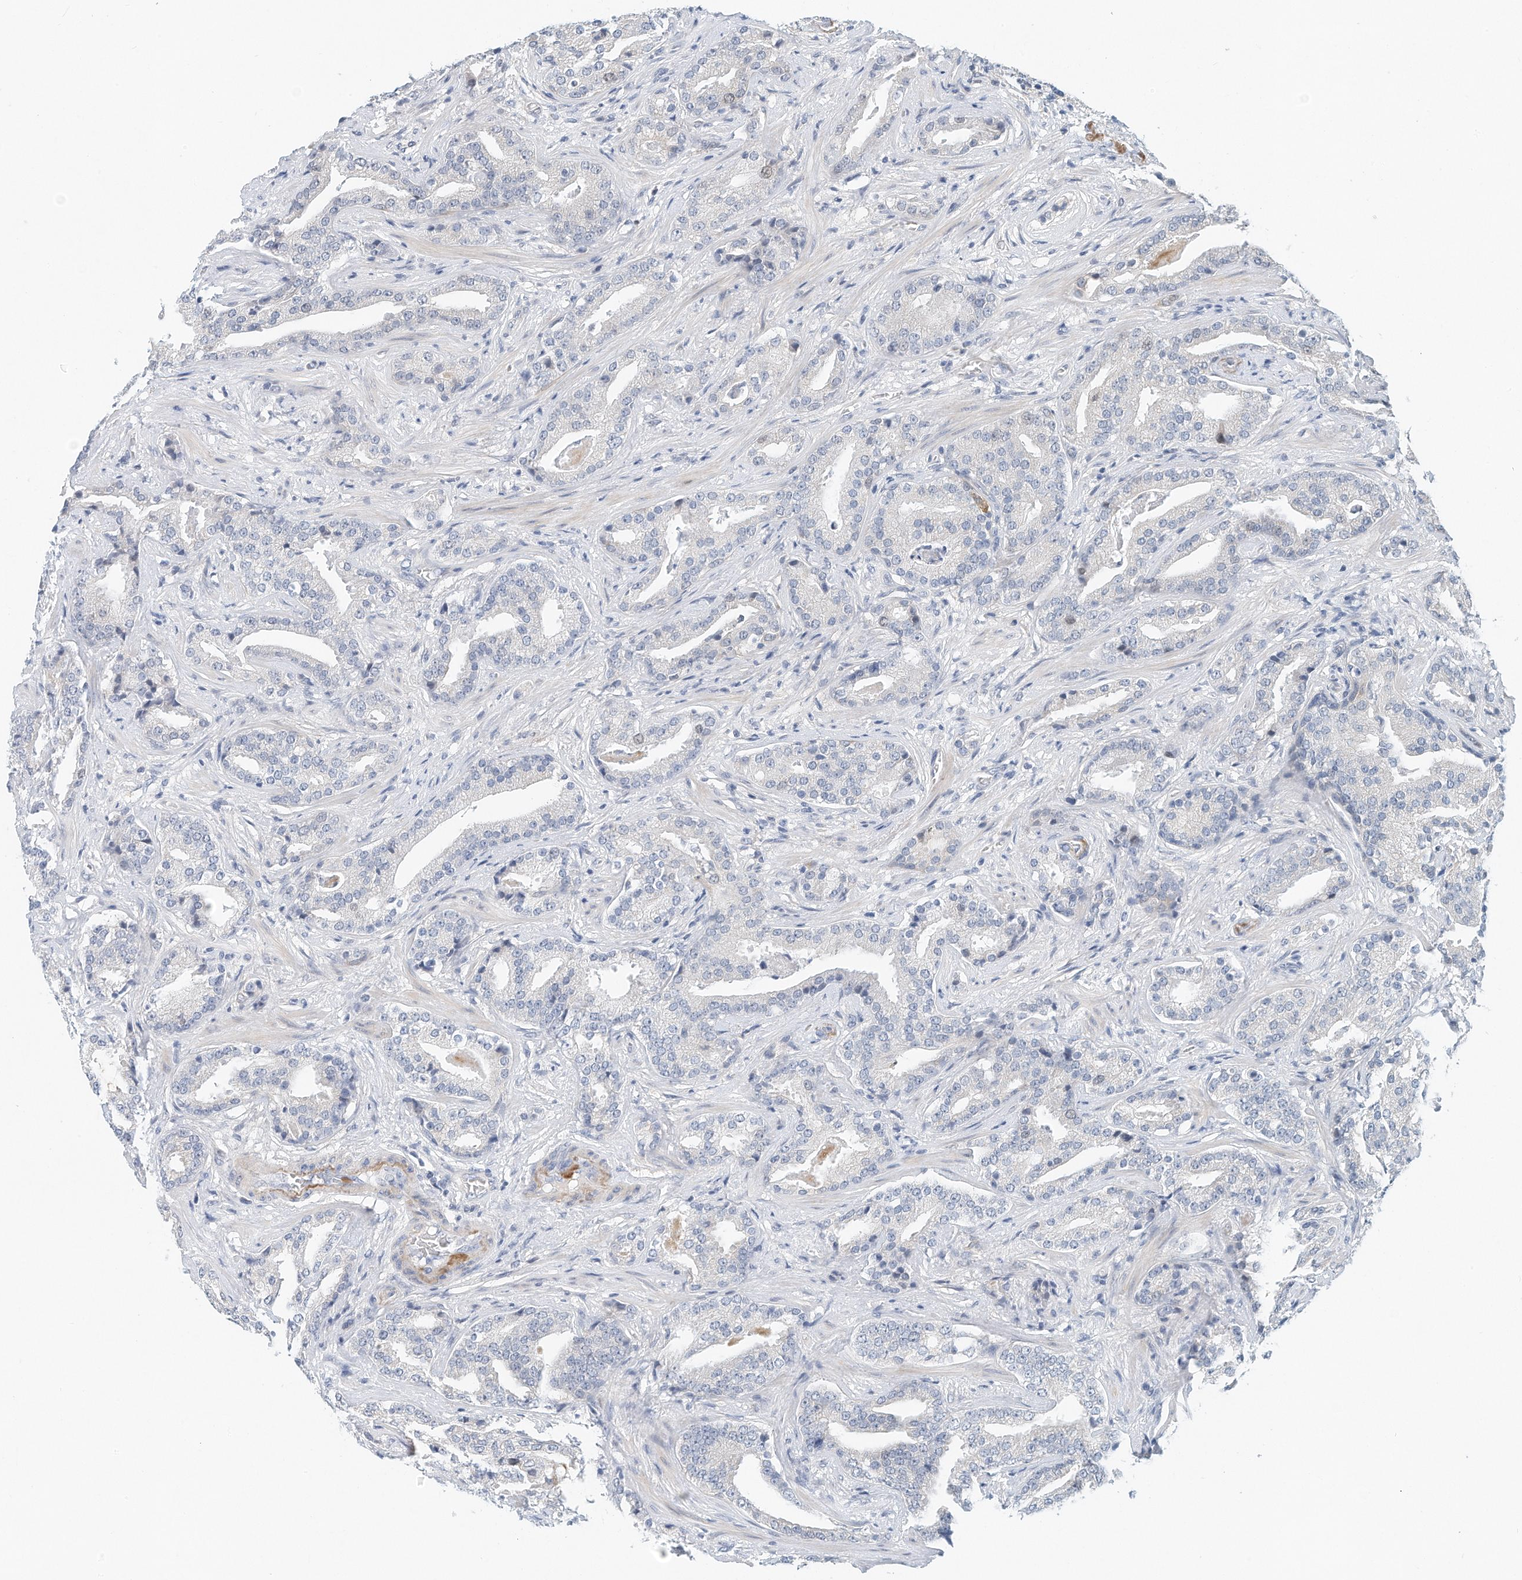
{"staining": {"intensity": "negative", "quantity": "none", "location": "none"}, "tissue": "prostate cancer", "cell_type": "Tumor cells", "image_type": "cancer", "snomed": [{"axis": "morphology", "description": "Adenocarcinoma, Low grade"}, {"axis": "topography", "description": "Prostate"}], "caption": "DAB (3,3'-diaminobenzidine) immunohistochemical staining of human prostate cancer demonstrates no significant staining in tumor cells.", "gene": "ARHGAP28", "patient": {"sex": "male", "age": 67}}